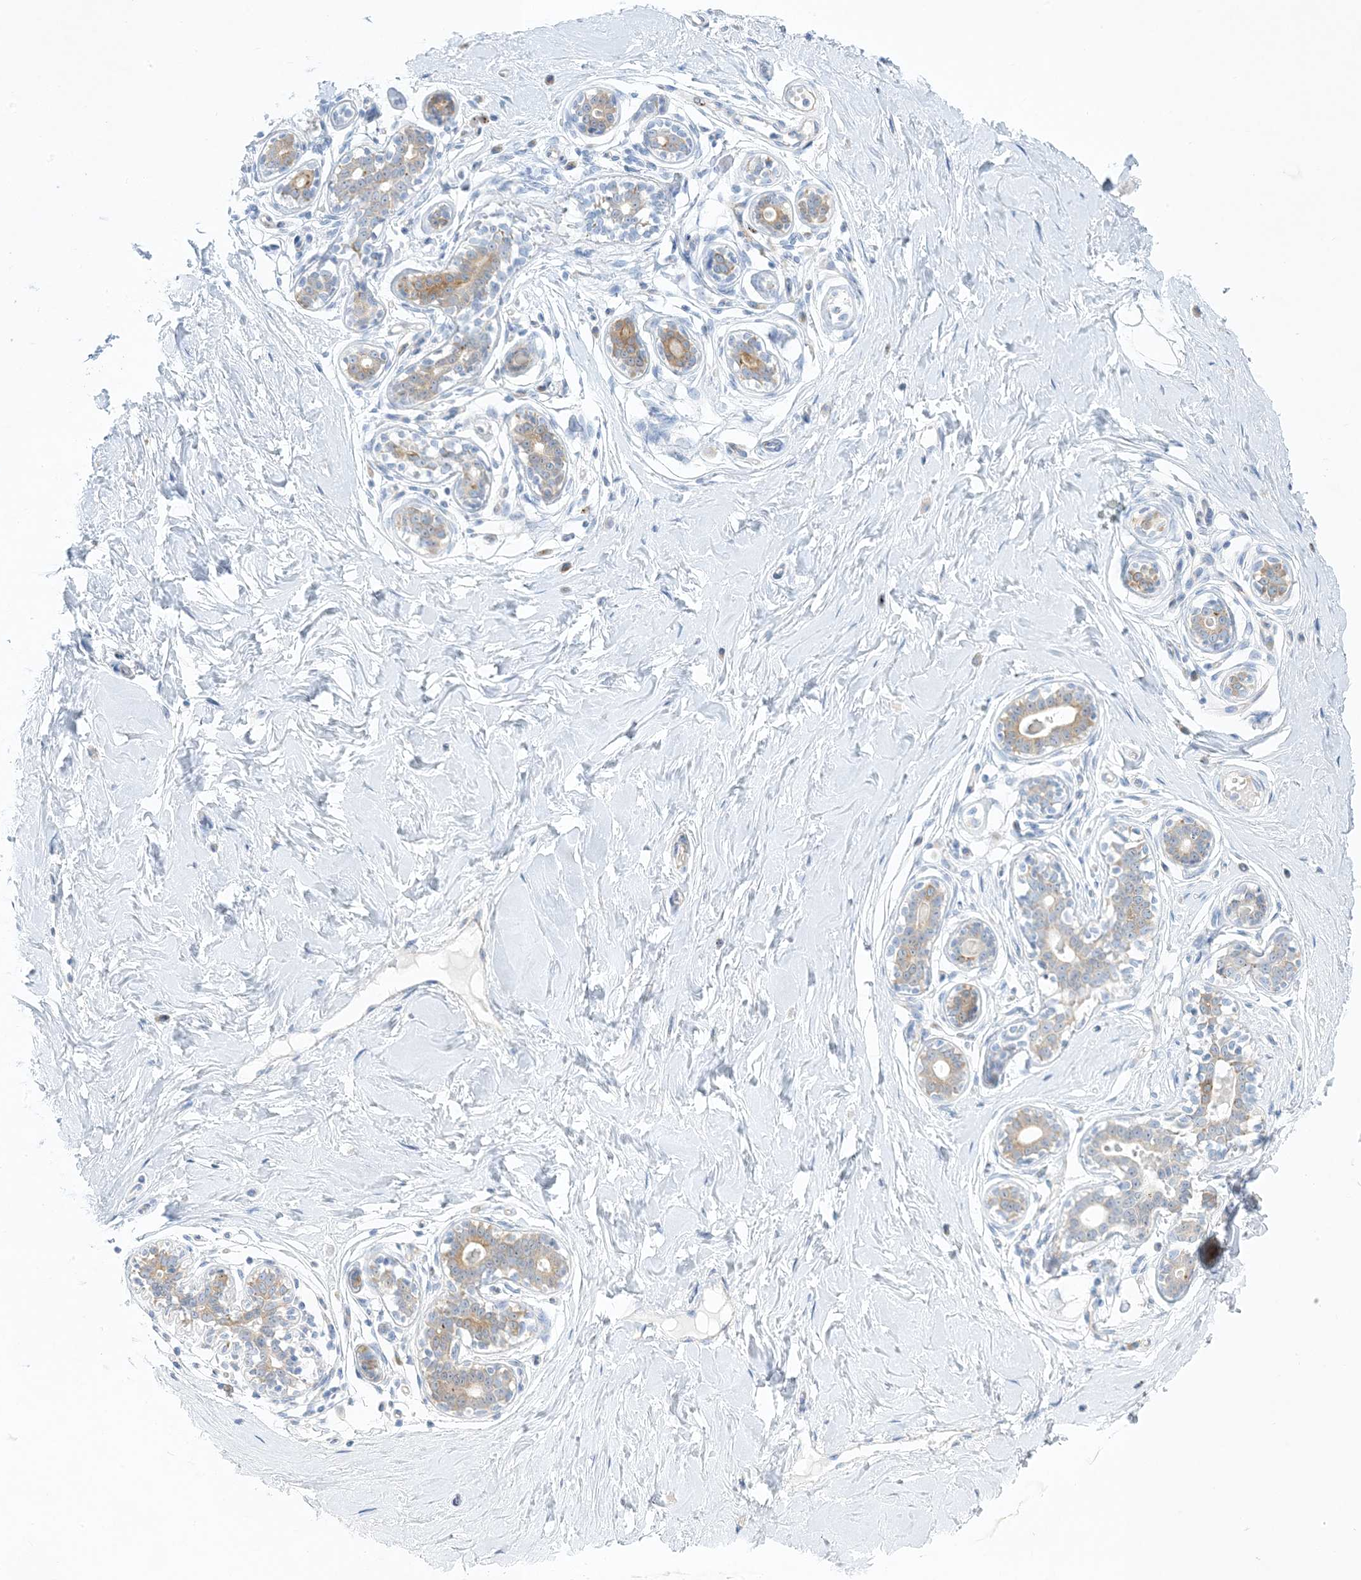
{"staining": {"intensity": "negative", "quantity": "none", "location": "none"}, "tissue": "breast", "cell_type": "Adipocytes", "image_type": "normal", "snomed": [{"axis": "morphology", "description": "Normal tissue, NOS"}, {"axis": "morphology", "description": "Adenoma, NOS"}, {"axis": "topography", "description": "Breast"}], "caption": "This is an immunohistochemistry (IHC) photomicrograph of unremarkable breast. There is no staining in adipocytes.", "gene": "XIRP2", "patient": {"sex": "female", "age": 23}}